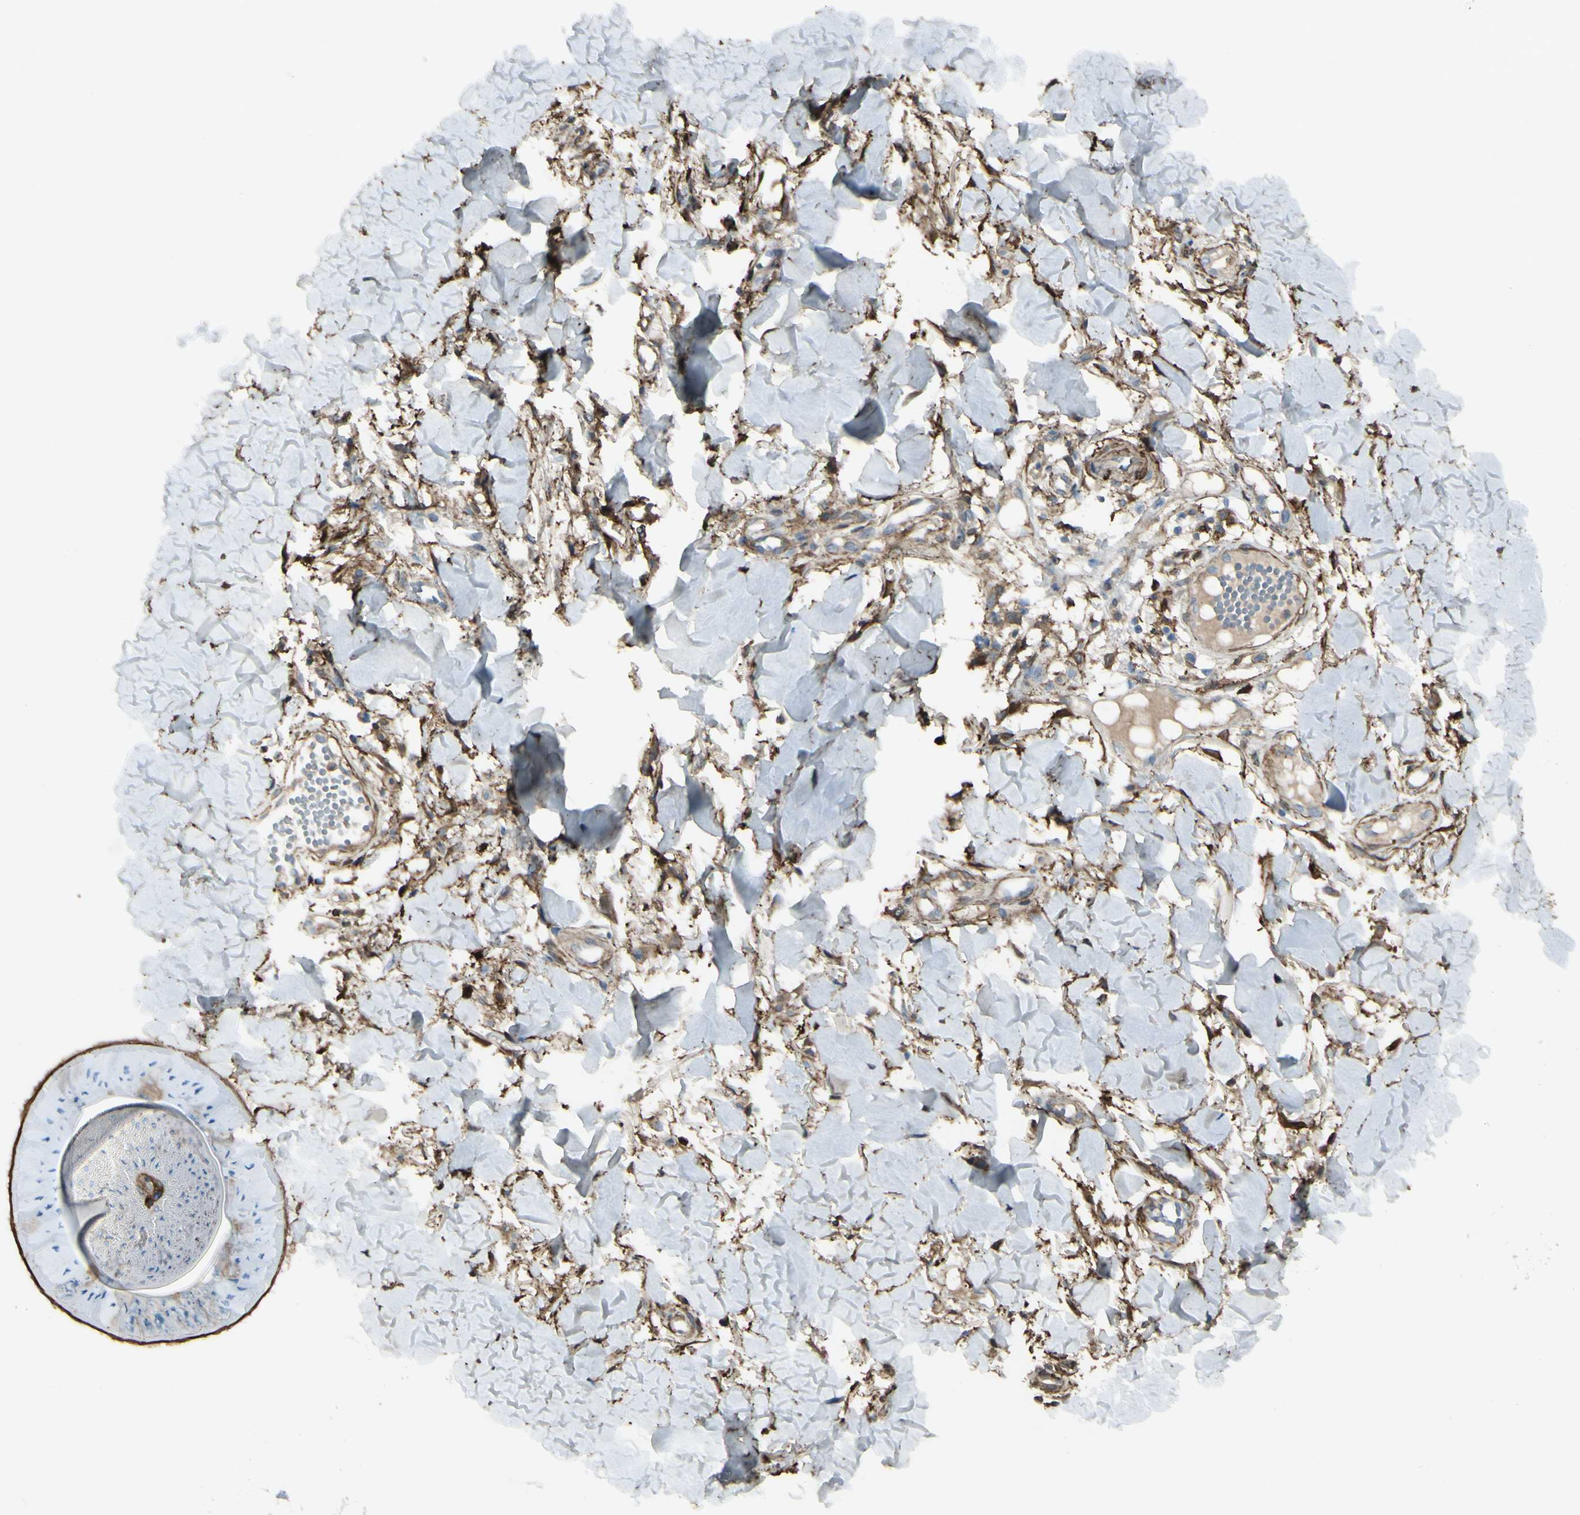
{"staining": {"intensity": "negative", "quantity": "none", "location": "none"}, "tissue": "skin cancer", "cell_type": "Tumor cells", "image_type": "cancer", "snomed": [{"axis": "morphology", "description": "Normal tissue, NOS"}, {"axis": "morphology", "description": "Basal cell carcinoma"}, {"axis": "topography", "description": "Skin"}], "caption": "This is an immunohistochemistry (IHC) micrograph of human skin basal cell carcinoma. There is no expression in tumor cells.", "gene": "GSN", "patient": {"sex": "male", "age": 52}}